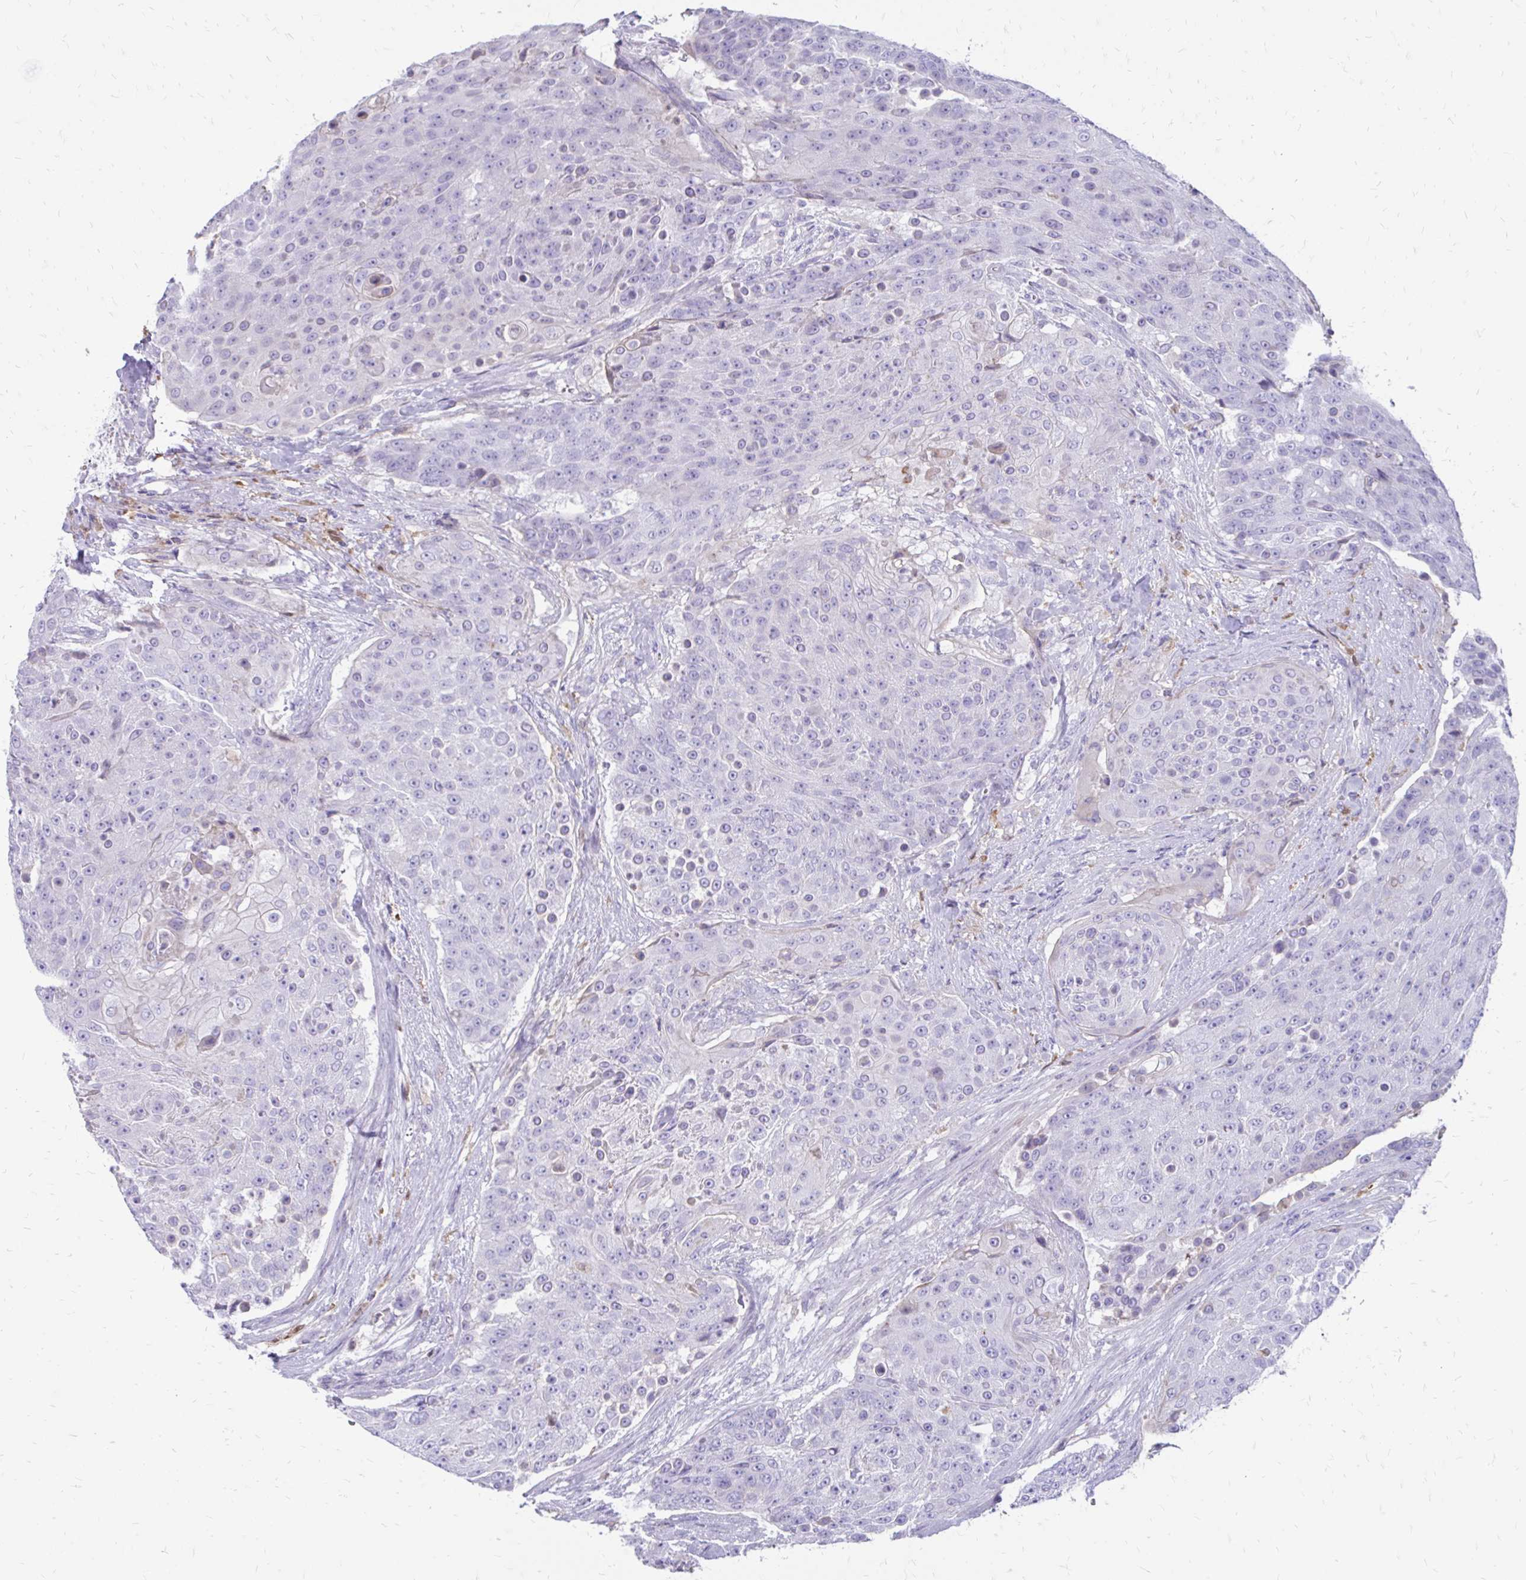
{"staining": {"intensity": "negative", "quantity": "none", "location": "none"}, "tissue": "urothelial cancer", "cell_type": "Tumor cells", "image_type": "cancer", "snomed": [{"axis": "morphology", "description": "Urothelial carcinoma, High grade"}, {"axis": "topography", "description": "Urinary bladder"}], "caption": "Image shows no significant protein staining in tumor cells of urothelial cancer. Nuclei are stained in blue.", "gene": "SIGLEC11", "patient": {"sex": "female", "age": 63}}